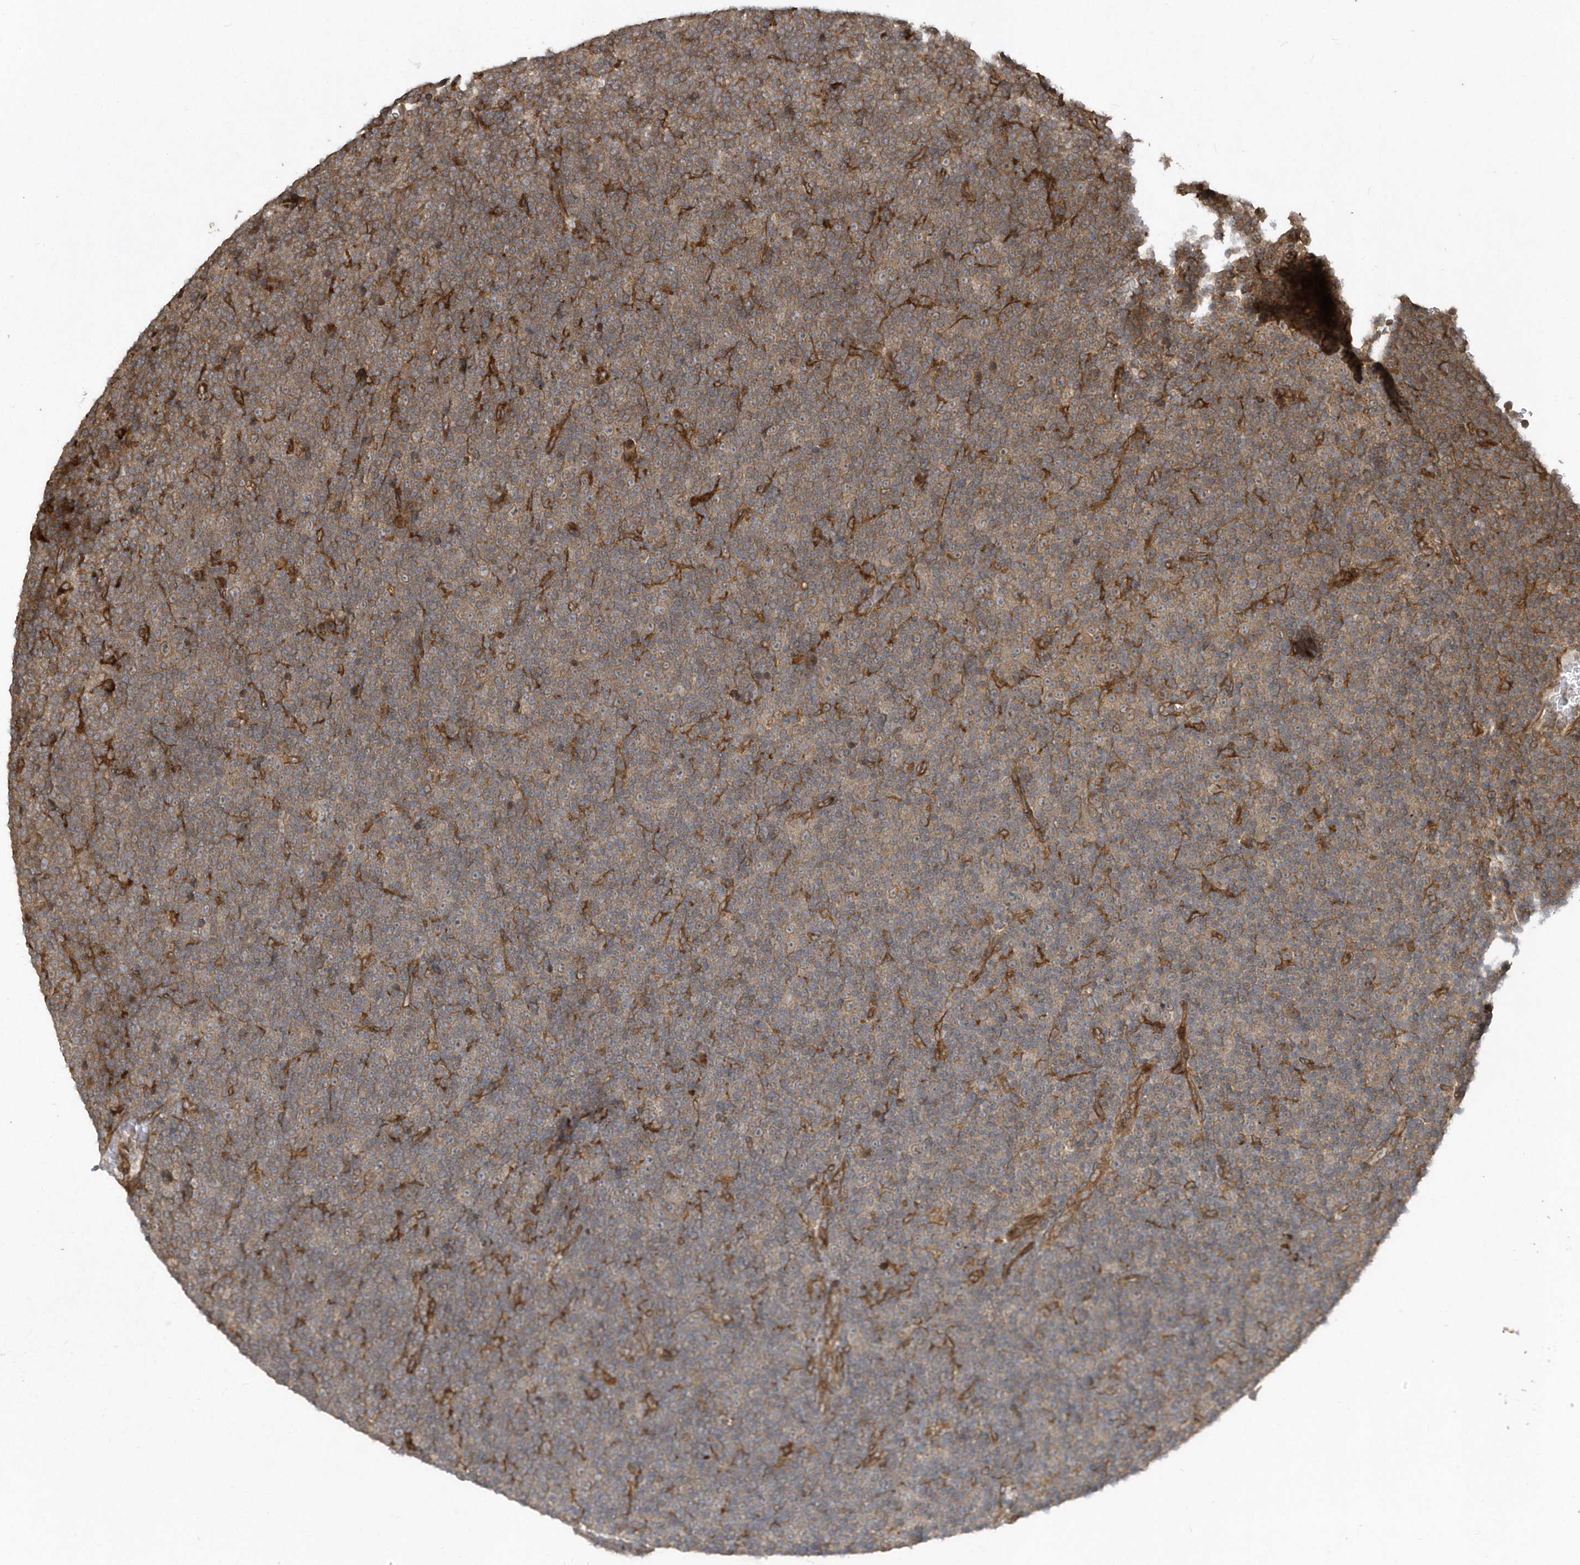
{"staining": {"intensity": "weak", "quantity": "<25%", "location": "cytoplasmic/membranous"}, "tissue": "lymphoma", "cell_type": "Tumor cells", "image_type": "cancer", "snomed": [{"axis": "morphology", "description": "Malignant lymphoma, non-Hodgkin's type, Low grade"}, {"axis": "topography", "description": "Lymph node"}], "caption": "Tumor cells show no significant protein expression in malignant lymphoma, non-Hodgkin's type (low-grade). Nuclei are stained in blue.", "gene": "HERPUD1", "patient": {"sex": "female", "age": 67}}